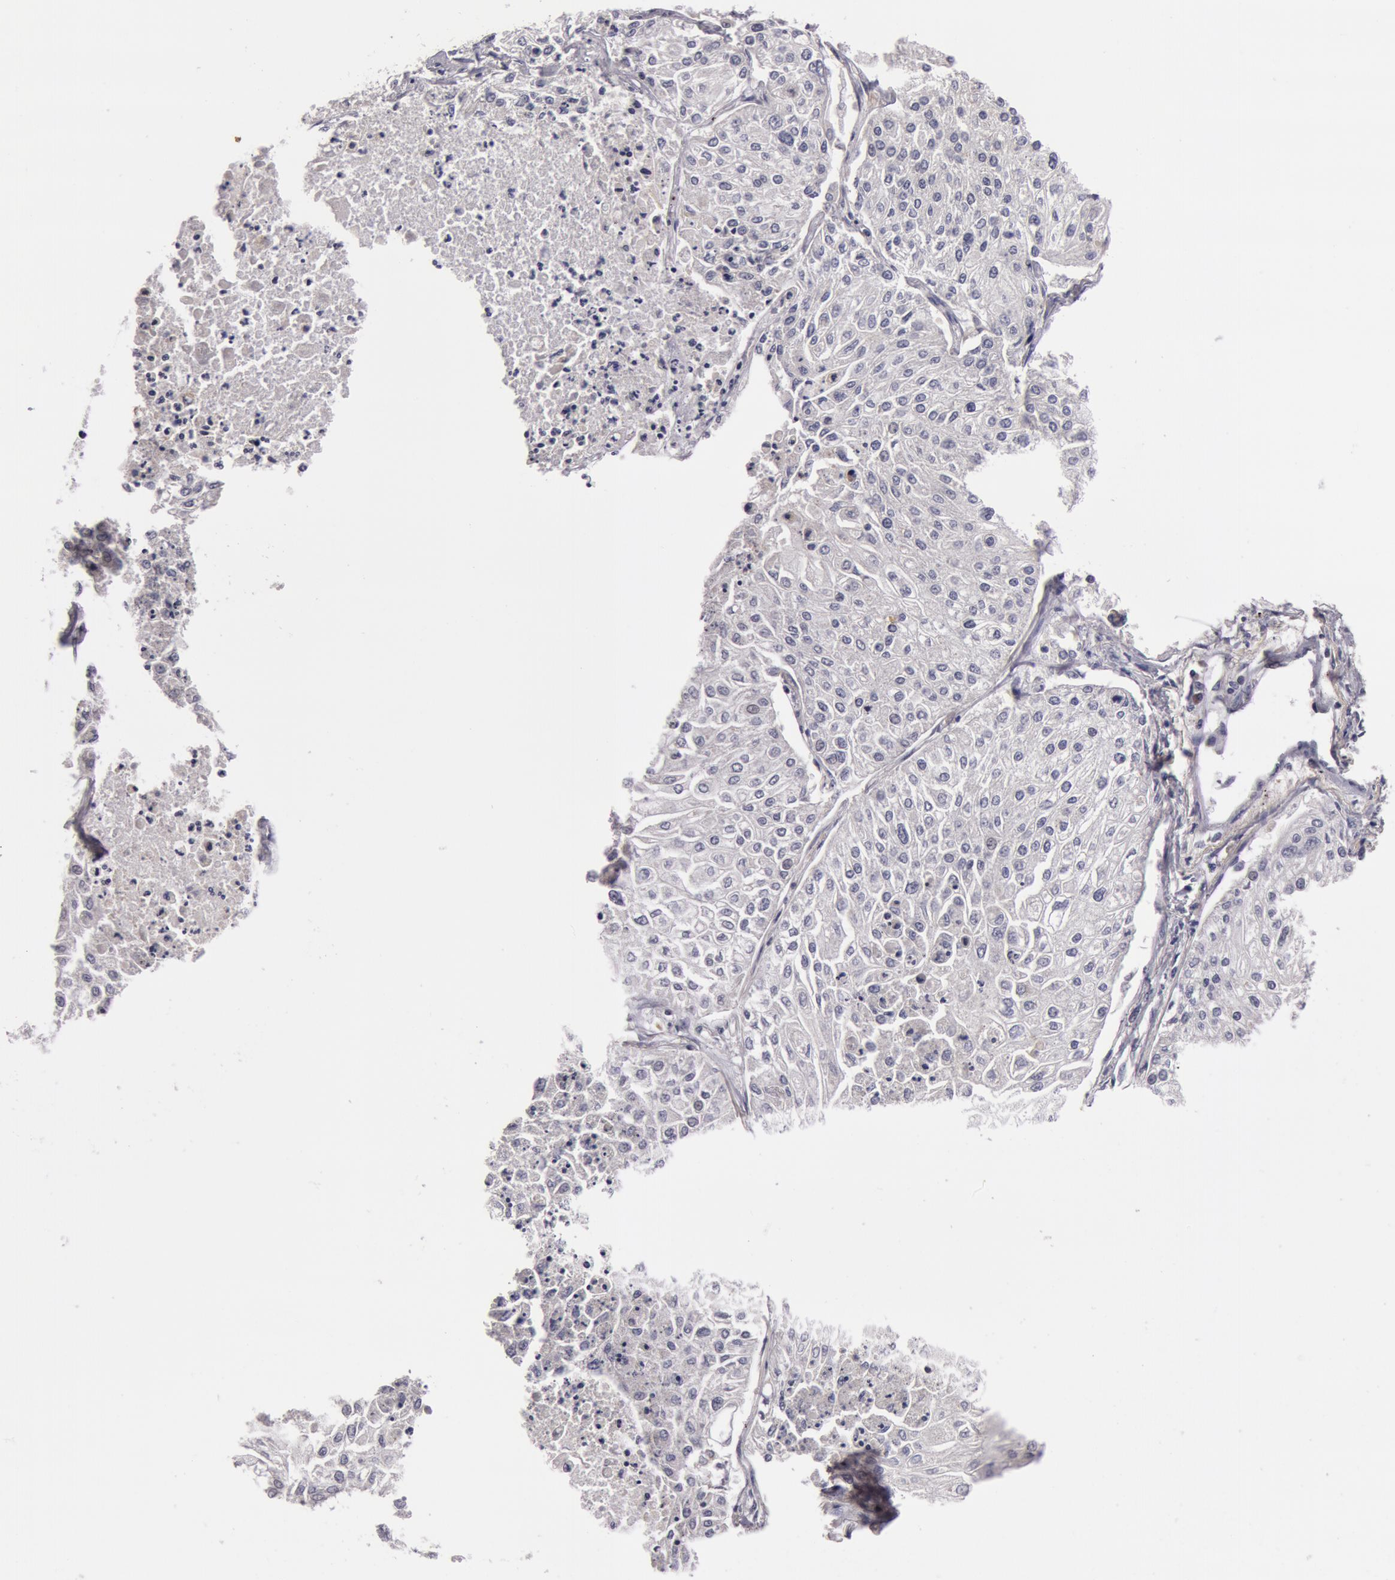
{"staining": {"intensity": "negative", "quantity": "none", "location": "none"}, "tissue": "lung cancer", "cell_type": "Tumor cells", "image_type": "cancer", "snomed": [{"axis": "morphology", "description": "Squamous cell carcinoma, NOS"}, {"axis": "topography", "description": "Lung"}], "caption": "Immunohistochemical staining of human lung squamous cell carcinoma displays no significant staining in tumor cells.", "gene": "SYTL4", "patient": {"sex": "male", "age": 75}}